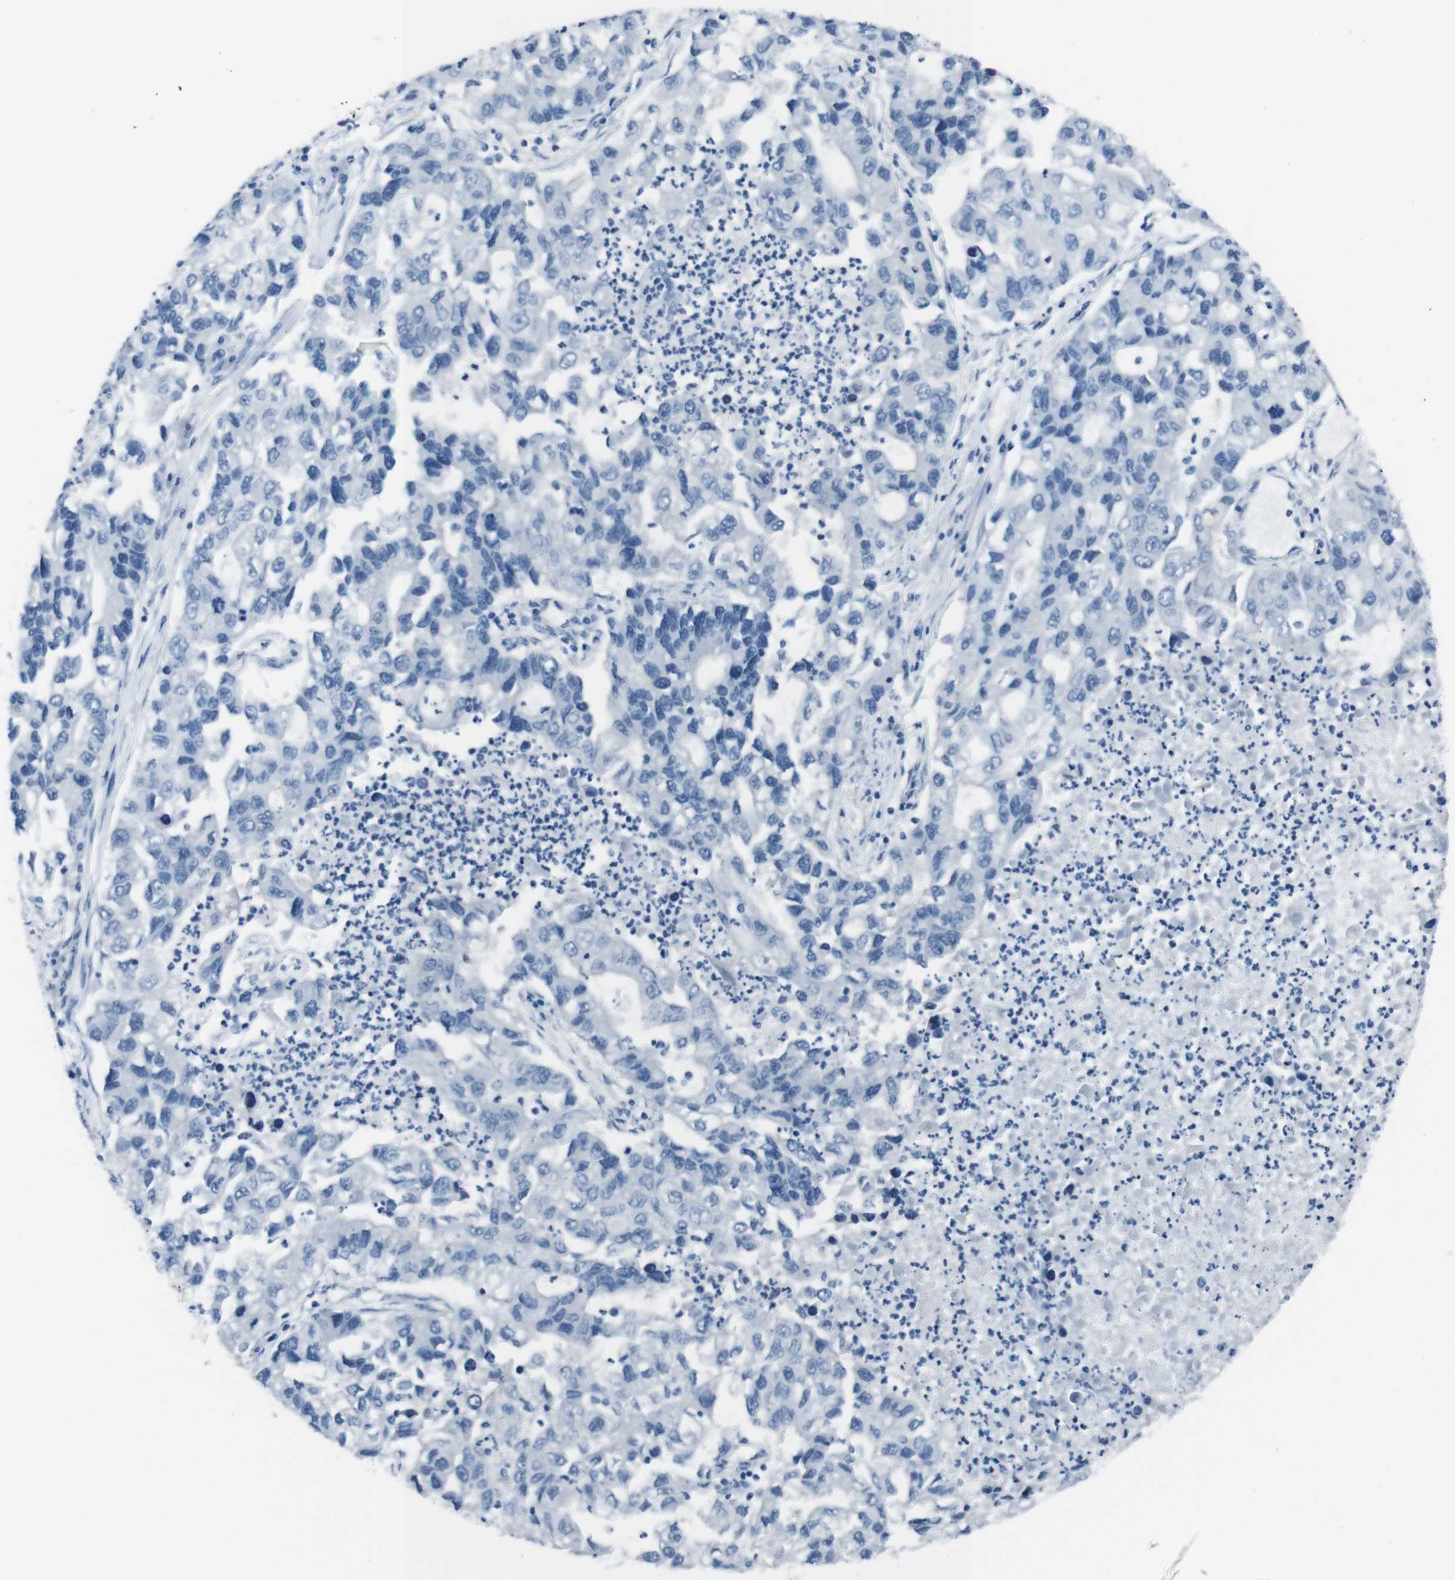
{"staining": {"intensity": "negative", "quantity": "none", "location": "none"}, "tissue": "lung cancer", "cell_type": "Tumor cells", "image_type": "cancer", "snomed": [{"axis": "morphology", "description": "Adenocarcinoma, NOS"}, {"axis": "topography", "description": "Lung"}], "caption": "Tumor cells are negative for brown protein staining in lung adenocarcinoma.", "gene": "HRH2", "patient": {"sex": "female", "age": 51}}